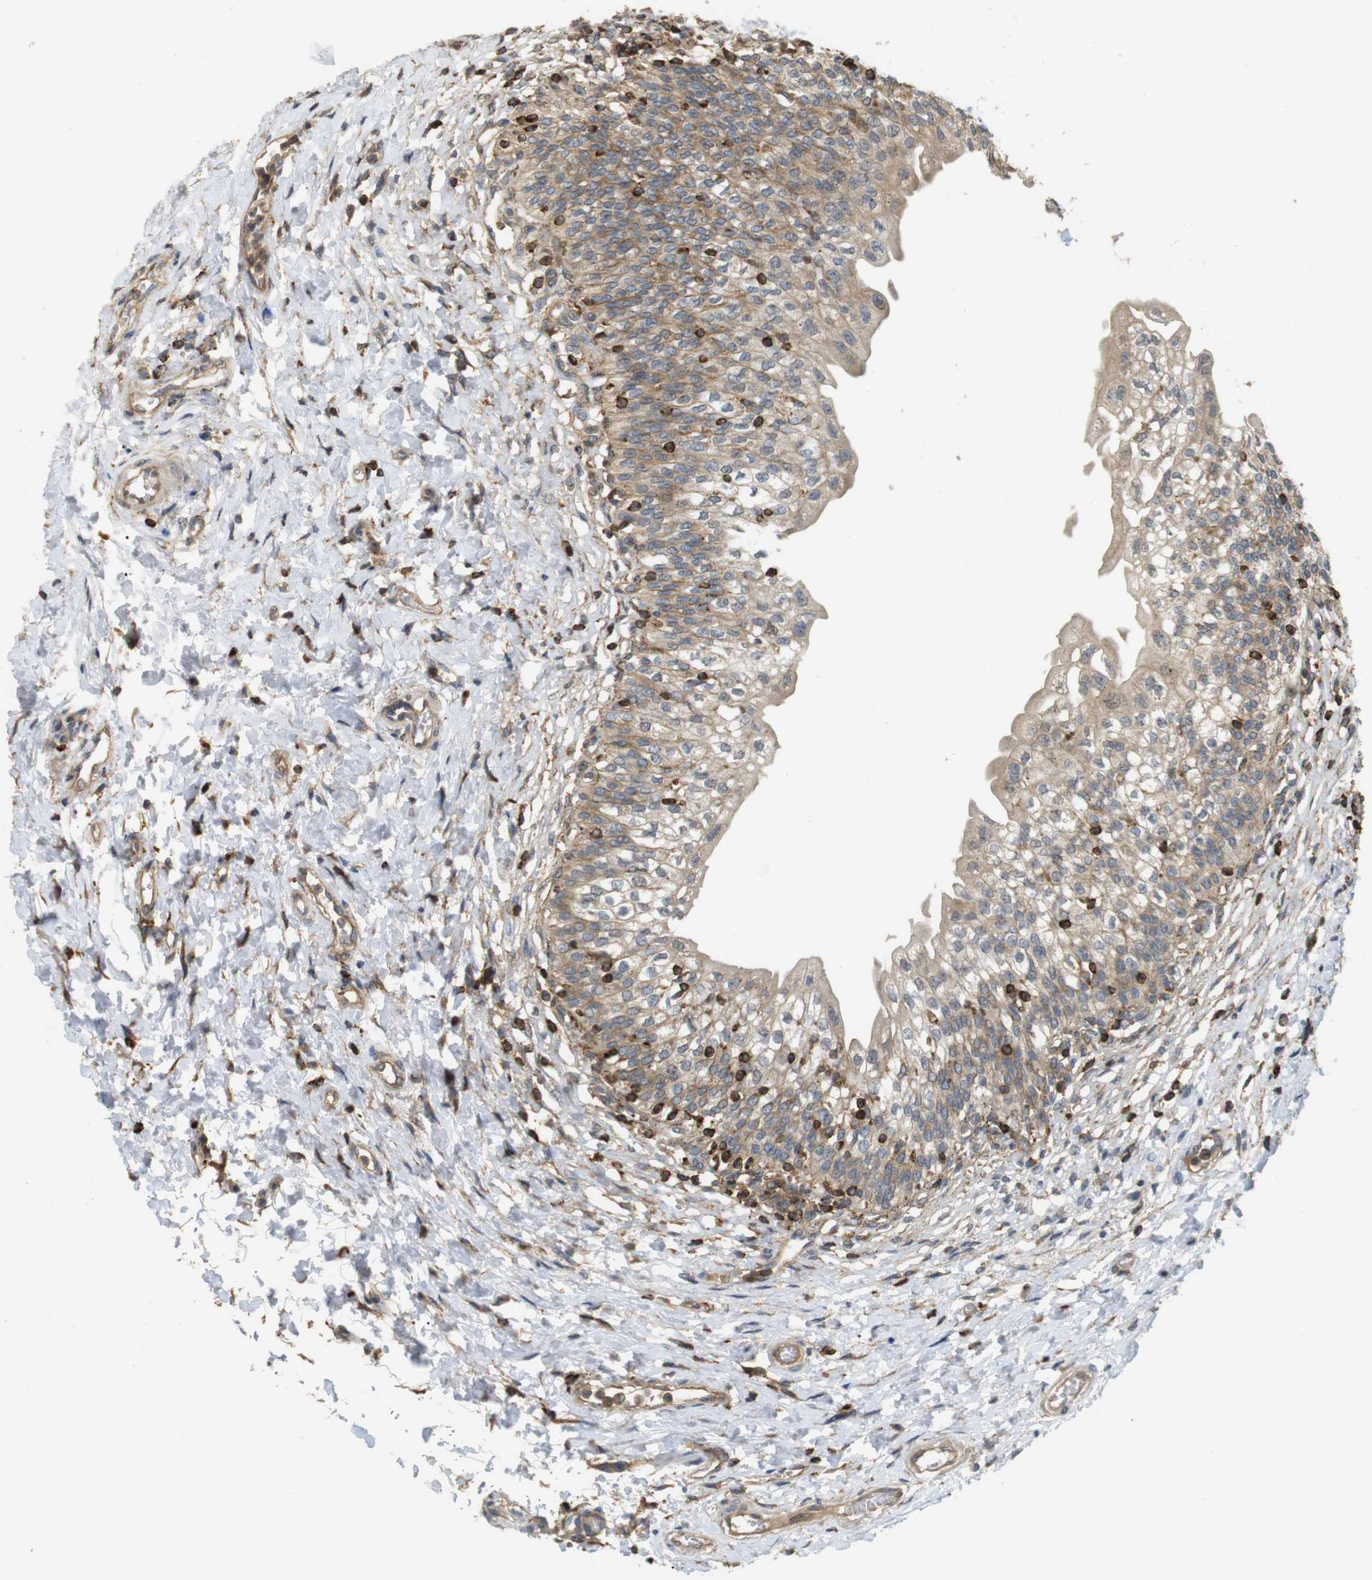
{"staining": {"intensity": "moderate", "quantity": ">75%", "location": "cytoplasmic/membranous"}, "tissue": "urinary bladder", "cell_type": "Urothelial cells", "image_type": "normal", "snomed": [{"axis": "morphology", "description": "Normal tissue, NOS"}, {"axis": "topography", "description": "Urinary bladder"}], "caption": "Brown immunohistochemical staining in unremarkable human urinary bladder displays moderate cytoplasmic/membranous staining in about >75% of urothelial cells.", "gene": "KSR1", "patient": {"sex": "male", "age": 55}}